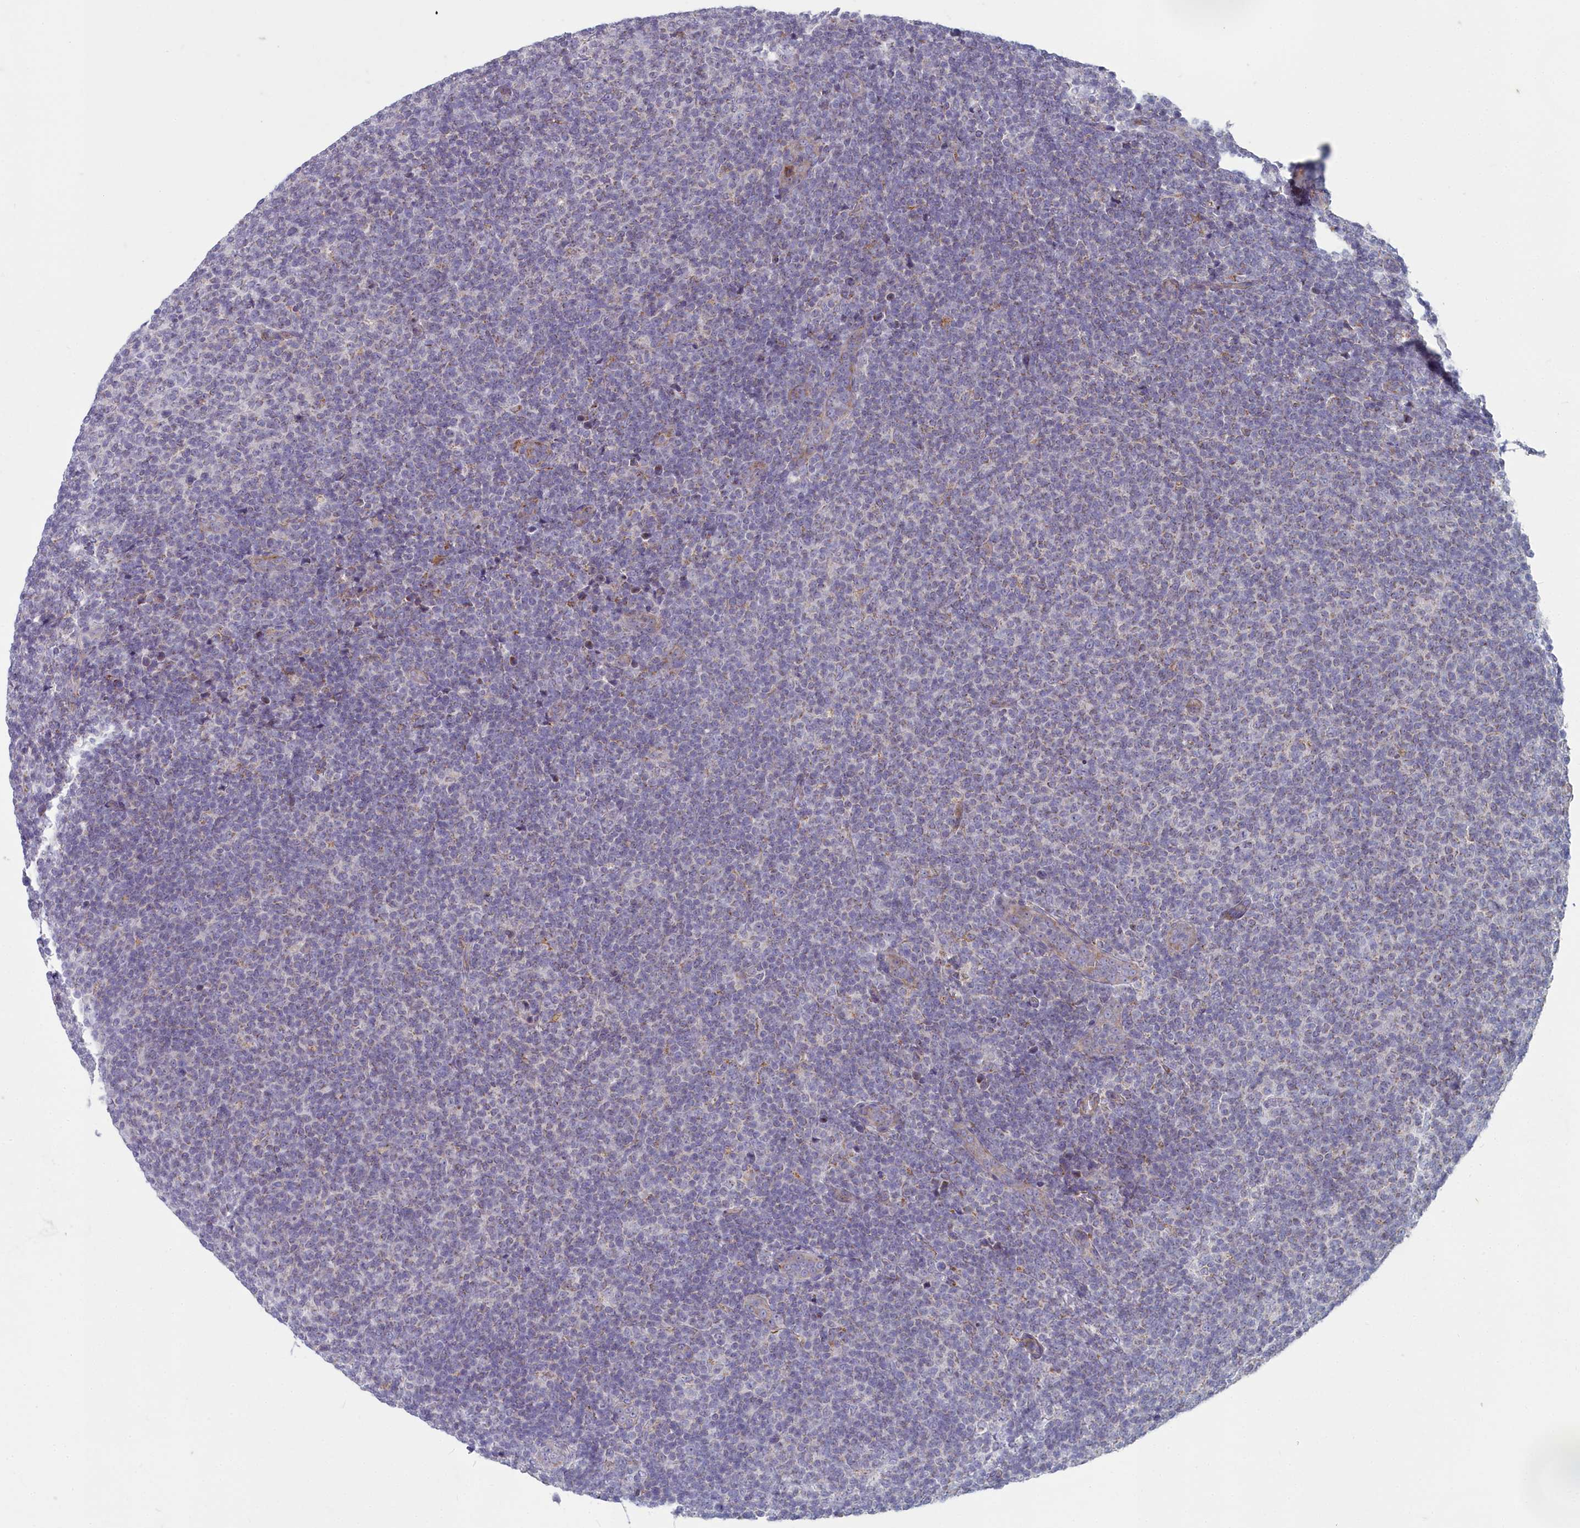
{"staining": {"intensity": "negative", "quantity": "none", "location": "none"}, "tissue": "lymphoma", "cell_type": "Tumor cells", "image_type": "cancer", "snomed": [{"axis": "morphology", "description": "Malignant lymphoma, non-Hodgkin's type, Low grade"}, {"axis": "topography", "description": "Lymph node"}], "caption": "This photomicrograph is of lymphoma stained with immunohistochemistry to label a protein in brown with the nuclei are counter-stained blue. There is no expression in tumor cells.", "gene": "INSYN2A", "patient": {"sex": "male", "age": 66}}